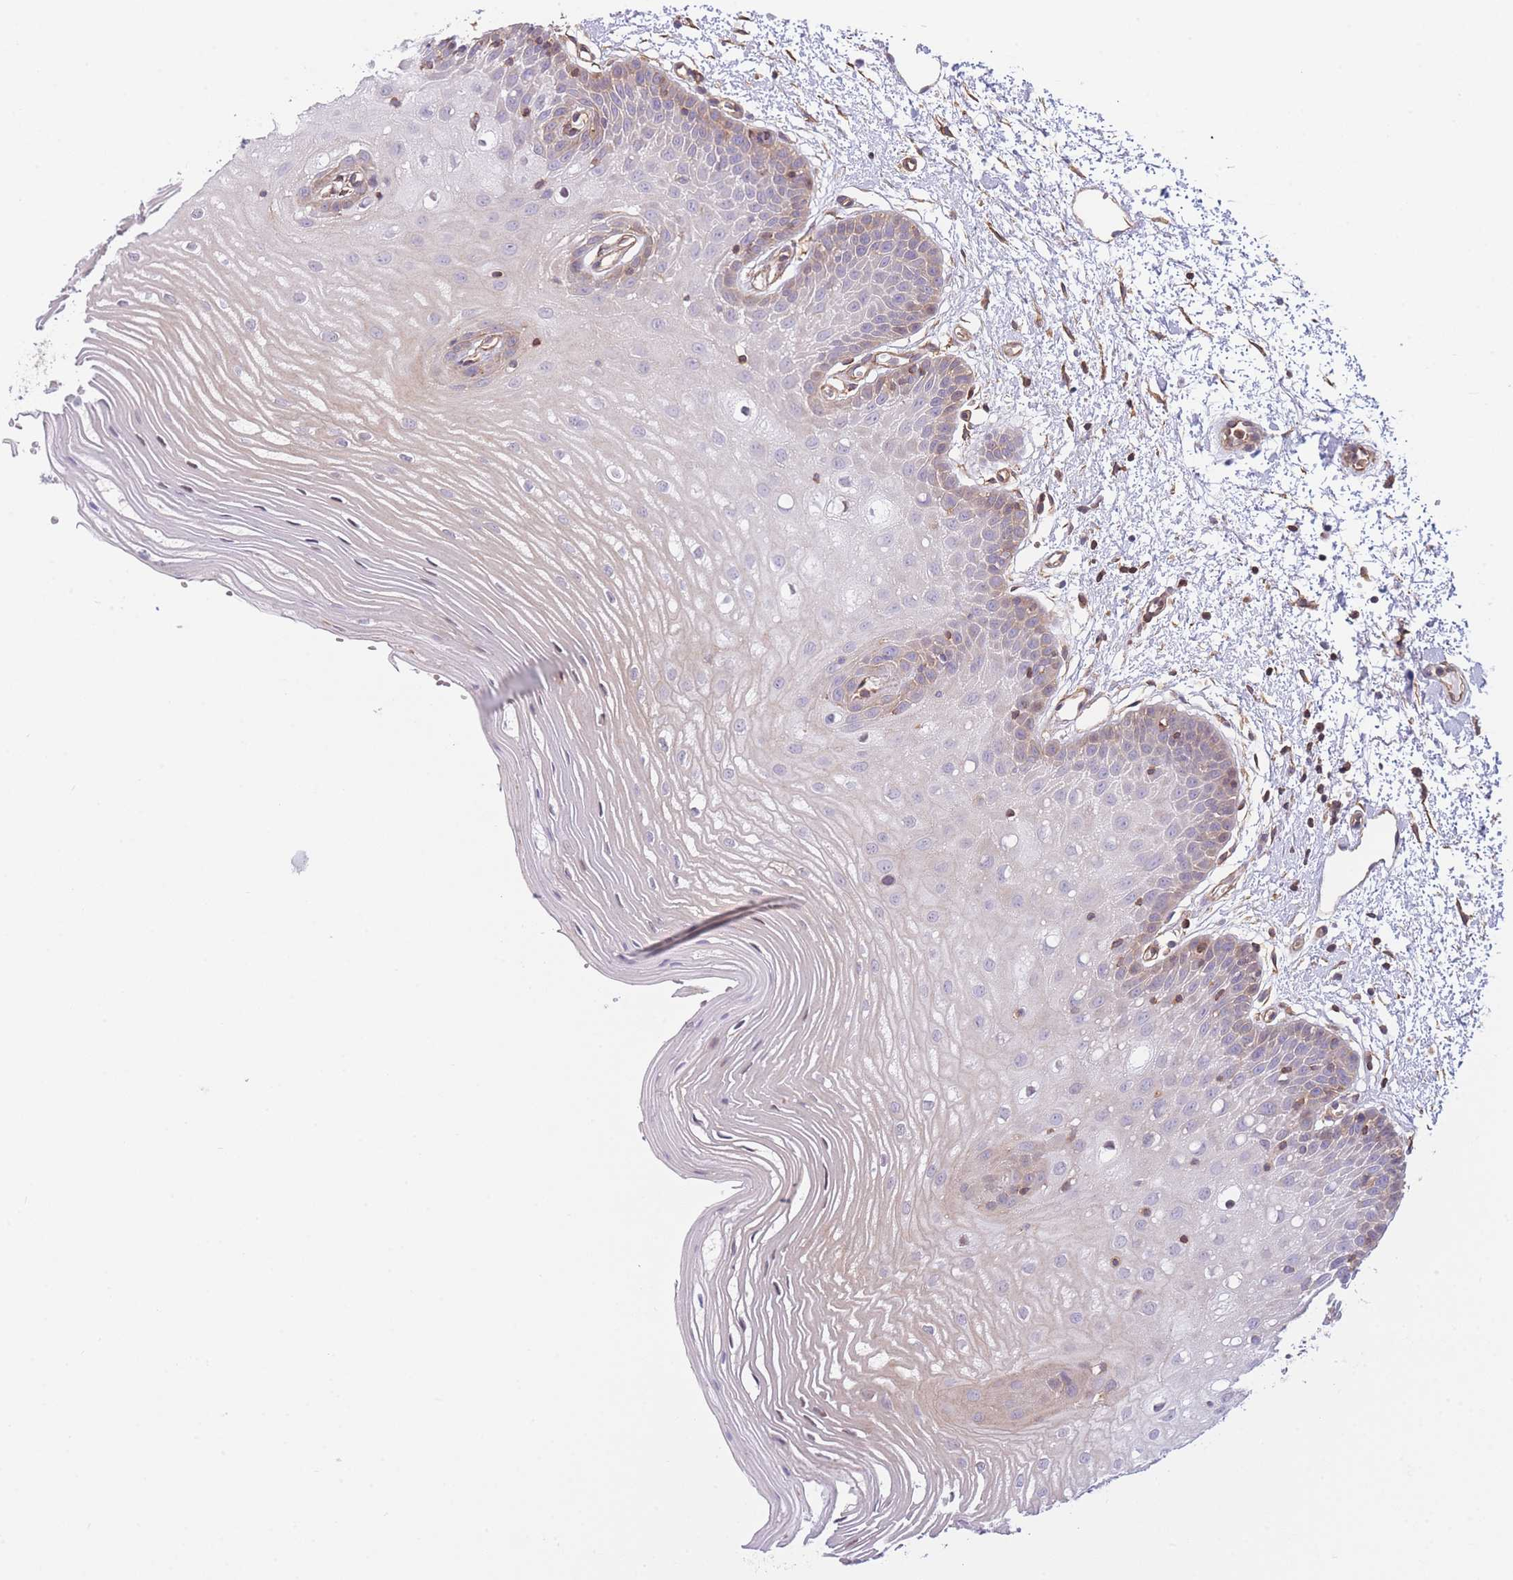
{"staining": {"intensity": "weak", "quantity": "<25%", "location": "cytoplasmic/membranous"}, "tissue": "oral mucosa", "cell_type": "Squamous epithelial cells", "image_type": "normal", "snomed": [{"axis": "morphology", "description": "Normal tissue, NOS"}, {"axis": "topography", "description": "Oral tissue"}, {"axis": "topography", "description": "Tounge, NOS"}], "caption": "Immunohistochemistry photomicrograph of normal human oral mucosa stained for a protein (brown), which demonstrates no expression in squamous epithelial cells. (DAB (3,3'-diaminobenzidine) immunohistochemistry (IHC), high magnification).", "gene": "CDC25B", "patient": {"sex": "female", "age": 73}}